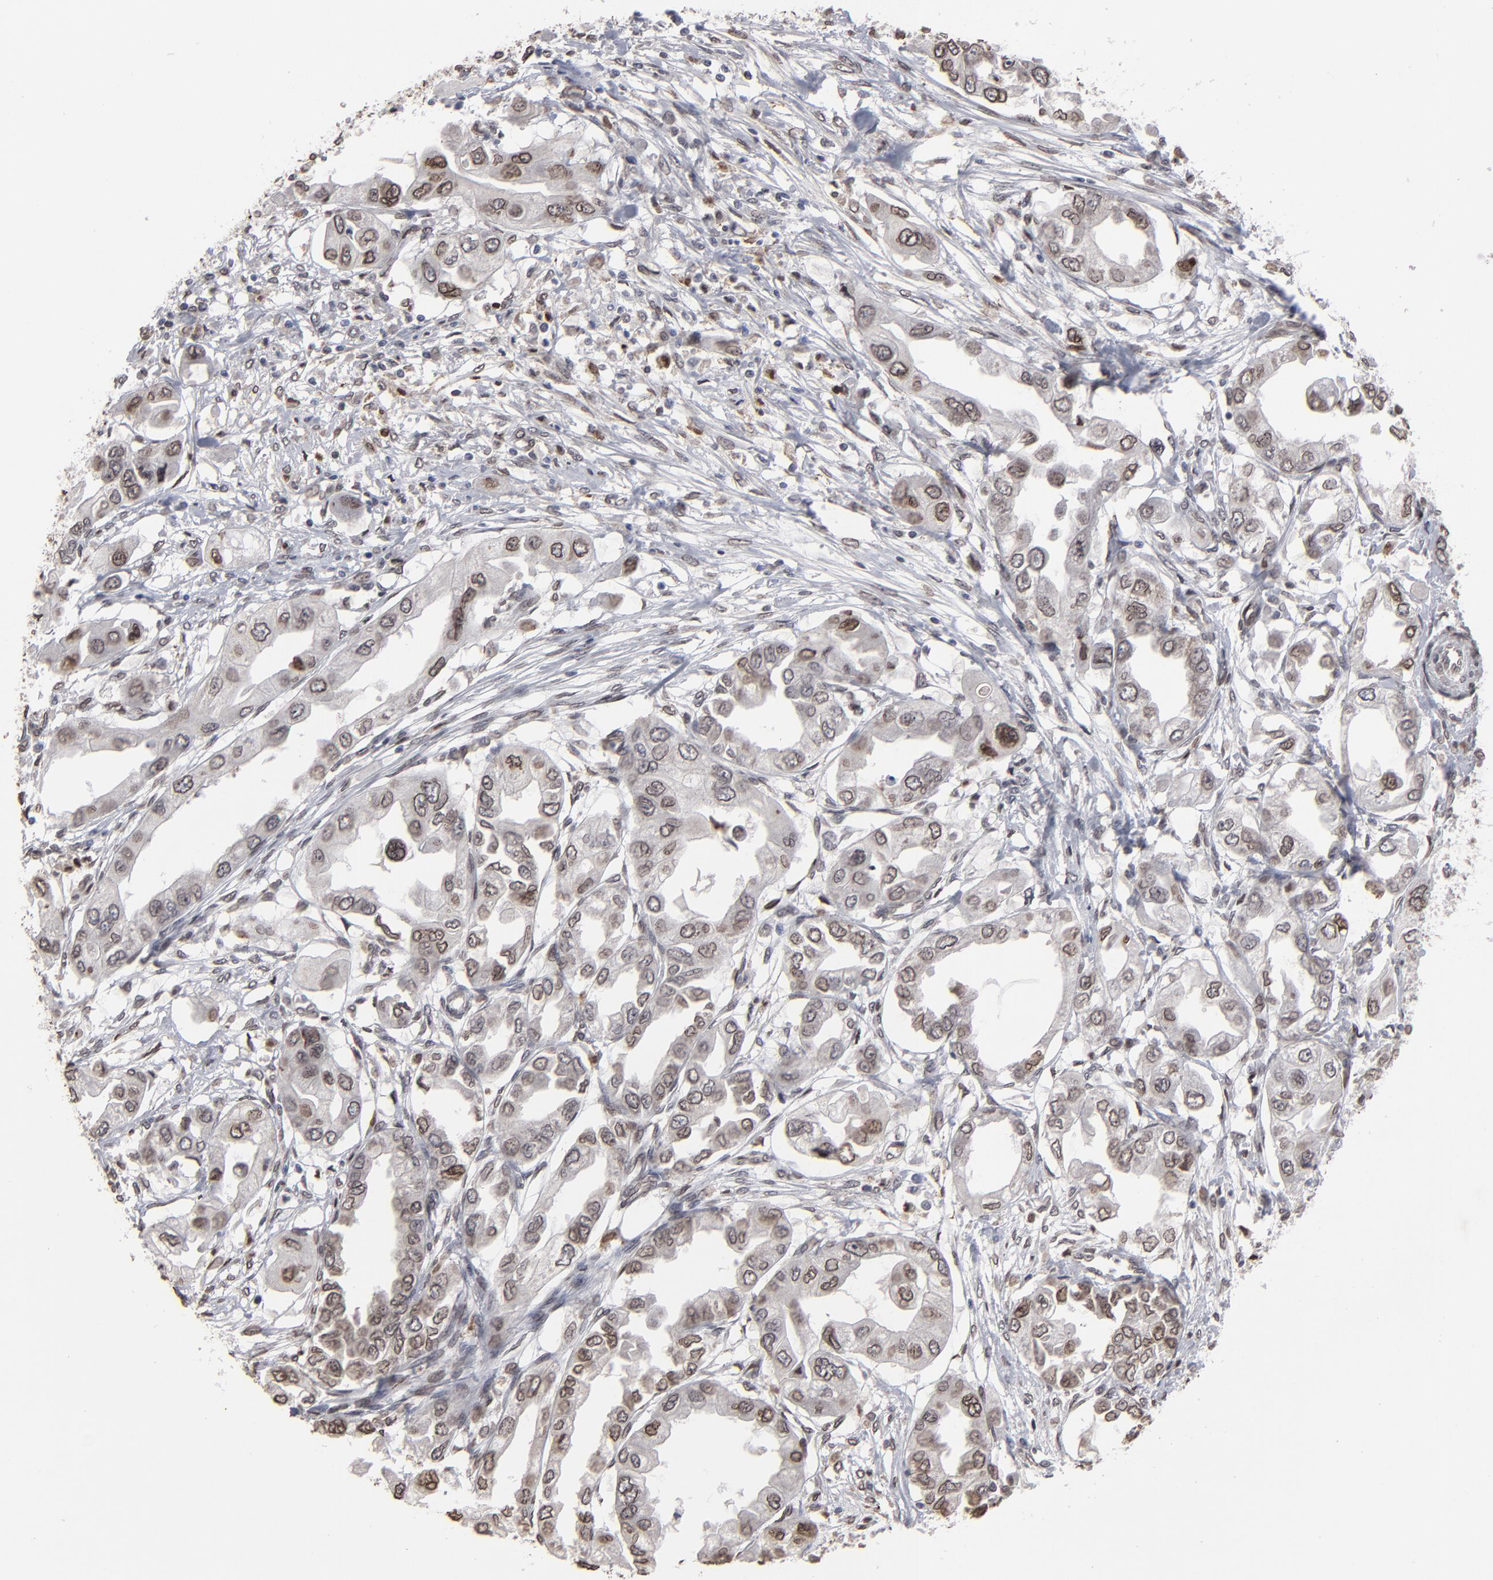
{"staining": {"intensity": "moderate", "quantity": "25%-75%", "location": "nuclear"}, "tissue": "endometrial cancer", "cell_type": "Tumor cells", "image_type": "cancer", "snomed": [{"axis": "morphology", "description": "Adenocarcinoma, NOS"}, {"axis": "topography", "description": "Endometrium"}], "caption": "About 25%-75% of tumor cells in adenocarcinoma (endometrial) demonstrate moderate nuclear protein staining as visualized by brown immunohistochemical staining.", "gene": "BAZ1A", "patient": {"sex": "female", "age": 67}}